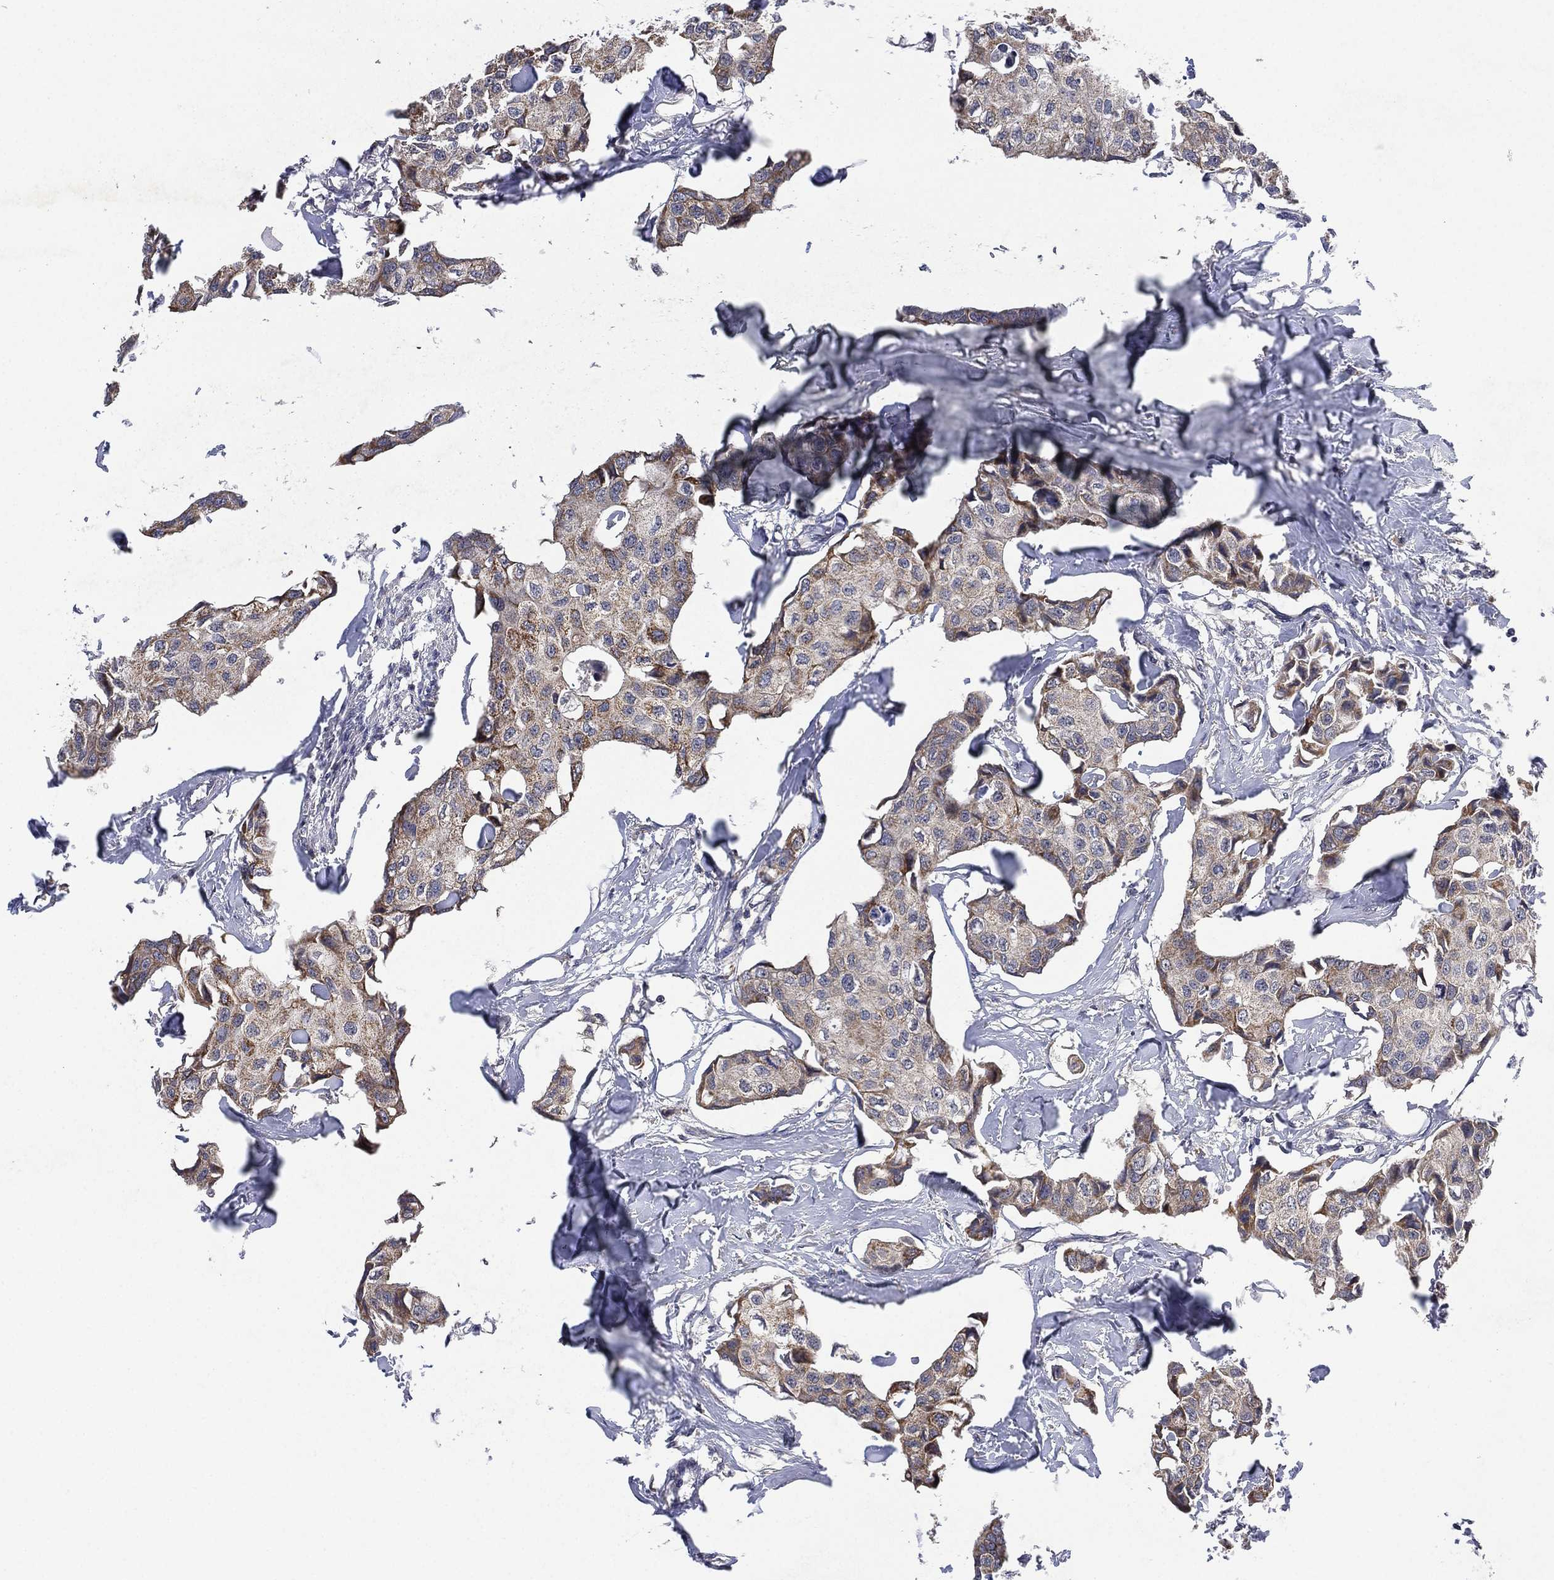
{"staining": {"intensity": "weak", "quantity": "<25%", "location": "cytoplasmic/membranous"}, "tissue": "breast cancer", "cell_type": "Tumor cells", "image_type": "cancer", "snomed": [{"axis": "morphology", "description": "Duct carcinoma"}, {"axis": "topography", "description": "Breast"}], "caption": "DAB (3,3'-diaminobenzidine) immunohistochemical staining of breast cancer reveals no significant expression in tumor cells. (DAB immunohistochemistry with hematoxylin counter stain).", "gene": "SELENOO", "patient": {"sex": "female", "age": 80}}